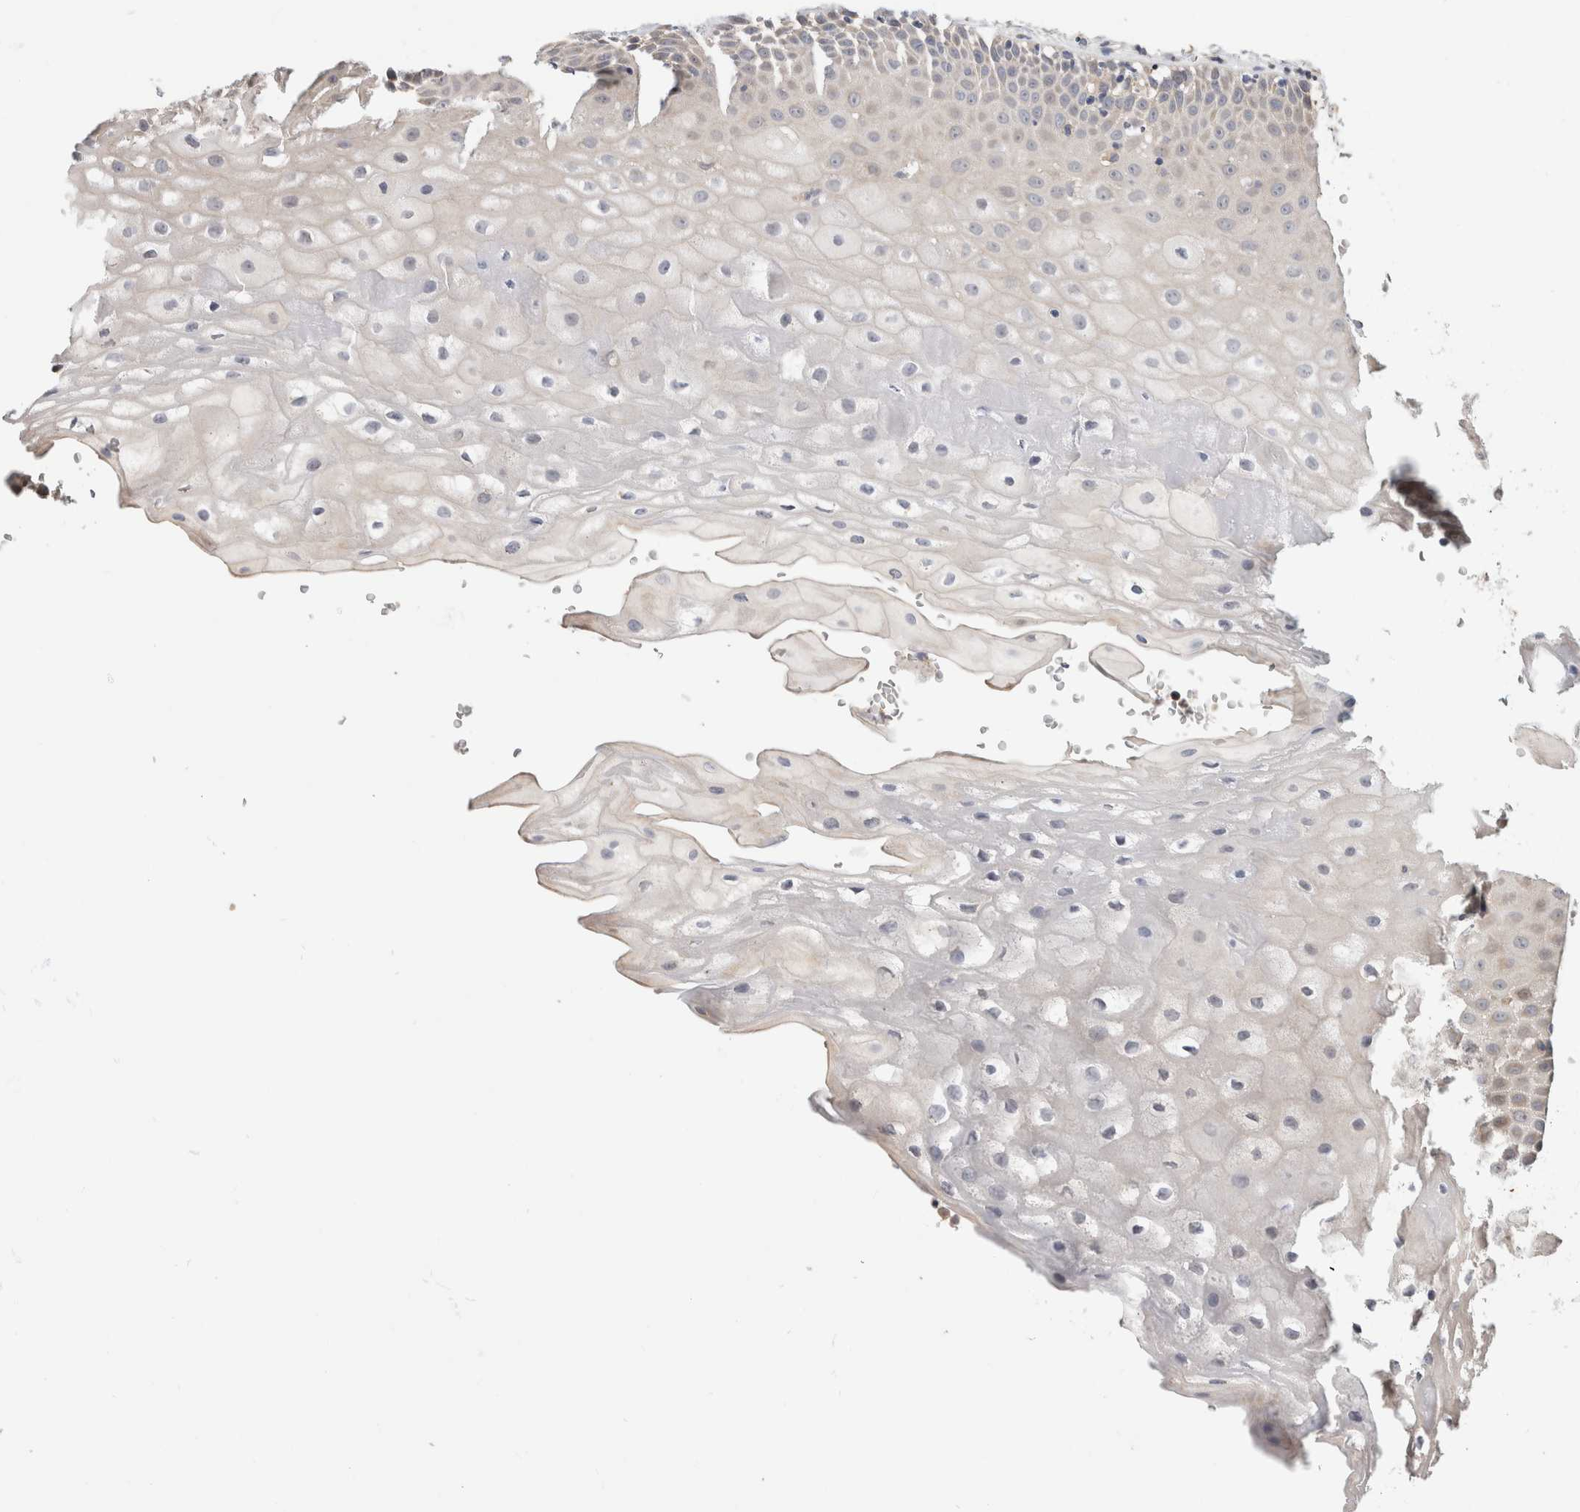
{"staining": {"intensity": "weak", "quantity": "<25%", "location": "cytoplasmic/membranous"}, "tissue": "oral mucosa", "cell_type": "Squamous epithelial cells", "image_type": "normal", "snomed": [{"axis": "morphology", "description": "Normal tissue, NOS"}, {"axis": "topography", "description": "Oral tissue"}], "caption": "Immunohistochemistry of benign human oral mucosa displays no positivity in squamous epithelial cells. (Brightfield microscopy of DAB (3,3'-diaminobenzidine) immunohistochemistry at high magnification).", "gene": "PGM1", "patient": {"sex": "female", "age": 76}}